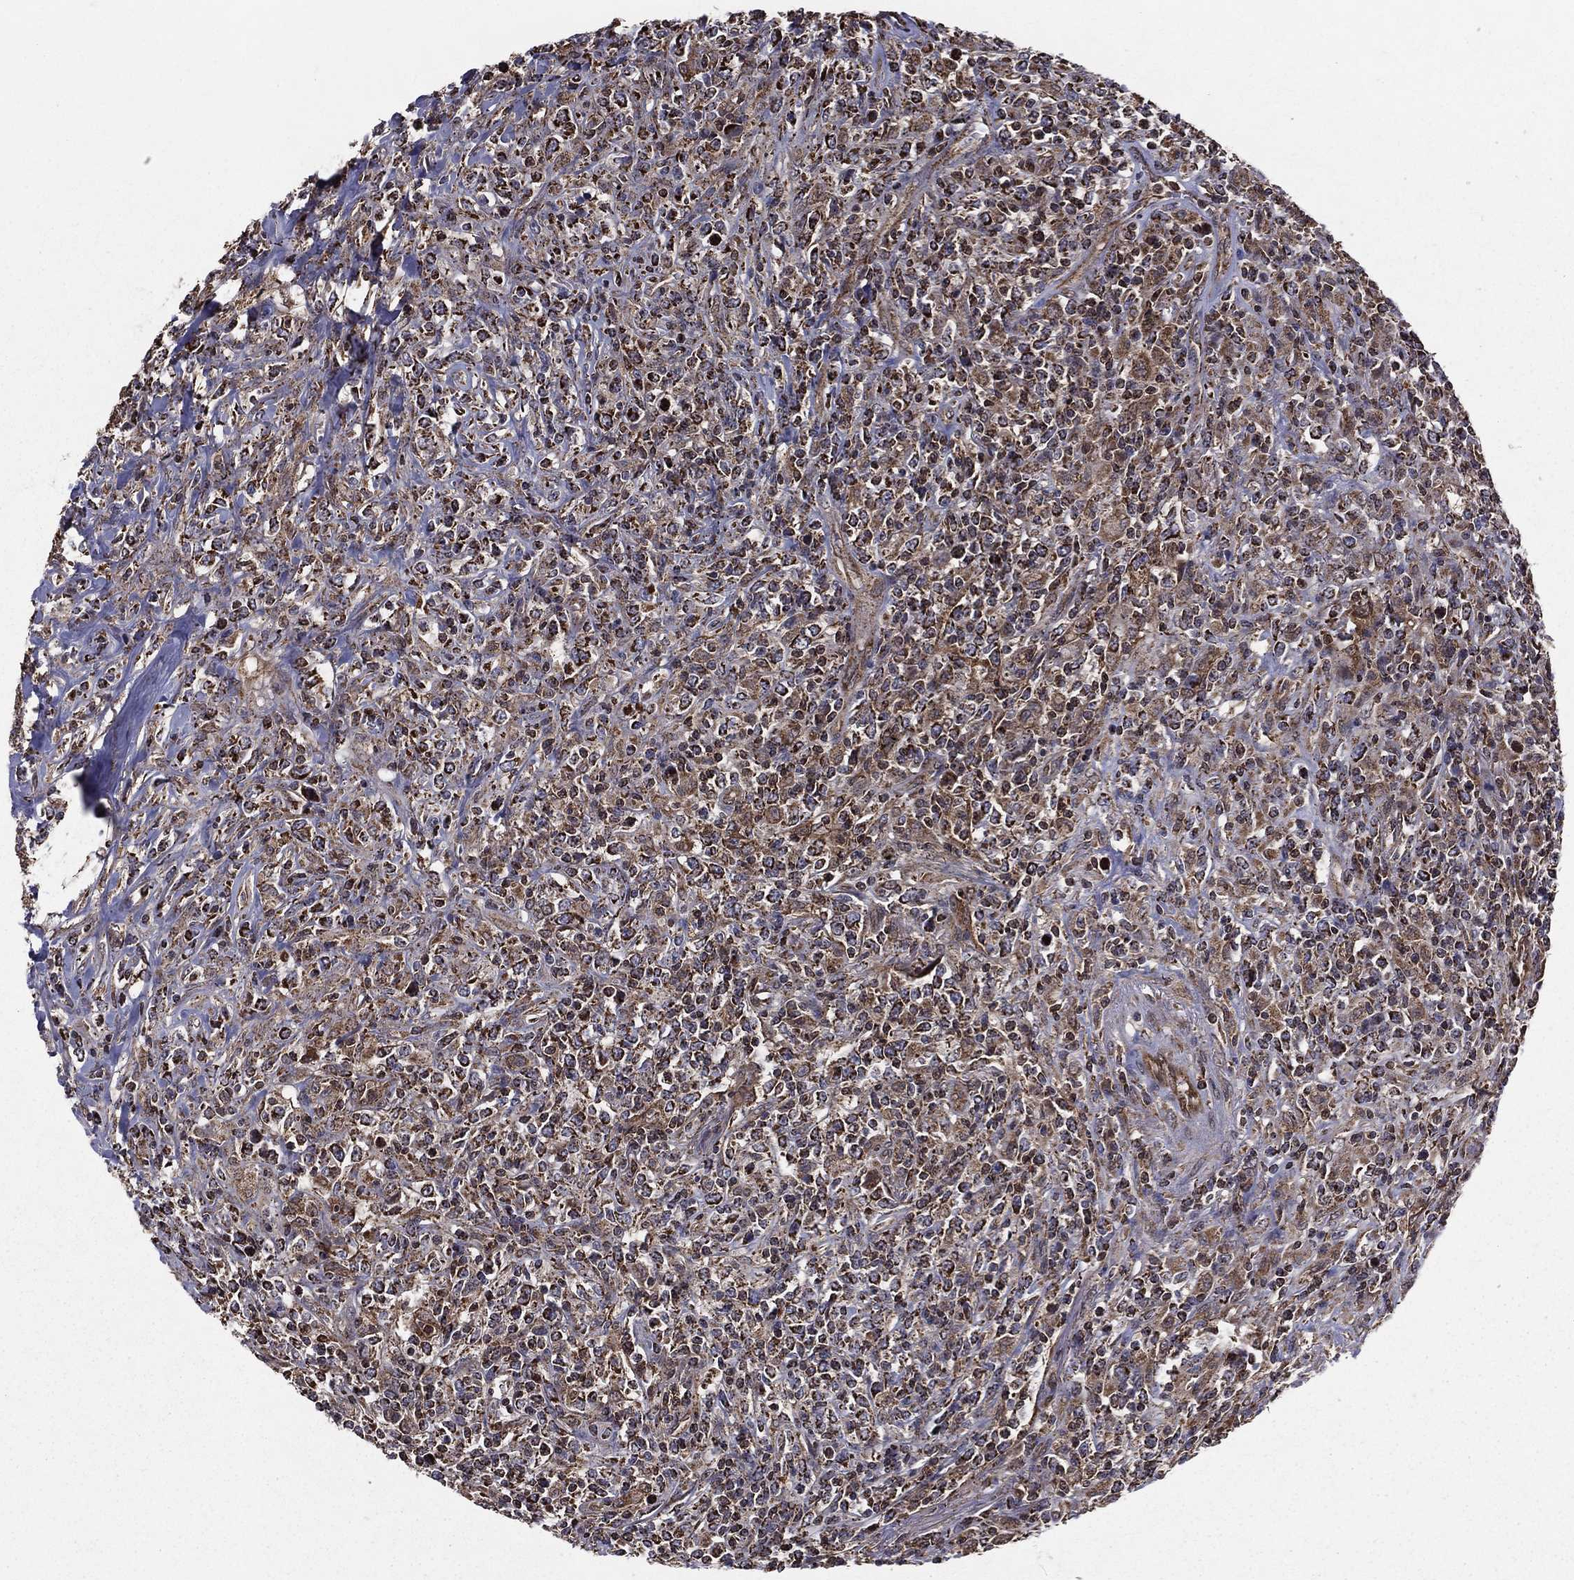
{"staining": {"intensity": "moderate", "quantity": "<25%", "location": "cytoplasmic/membranous"}, "tissue": "lymphoma", "cell_type": "Tumor cells", "image_type": "cancer", "snomed": [{"axis": "morphology", "description": "Malignant lymphoma, non-Hodgkin's type, High grade"}, {"axis": "topography", "description": "Lung"}], "caption": "Approximately <25% of tumor cells in lymphoma exhibit moderate cytoplasmic/membranous protein positivity as visualized by brown immunohistochemical staining.", "gene": "RIGI", "patient": {"sex": "male", "age": 79}}